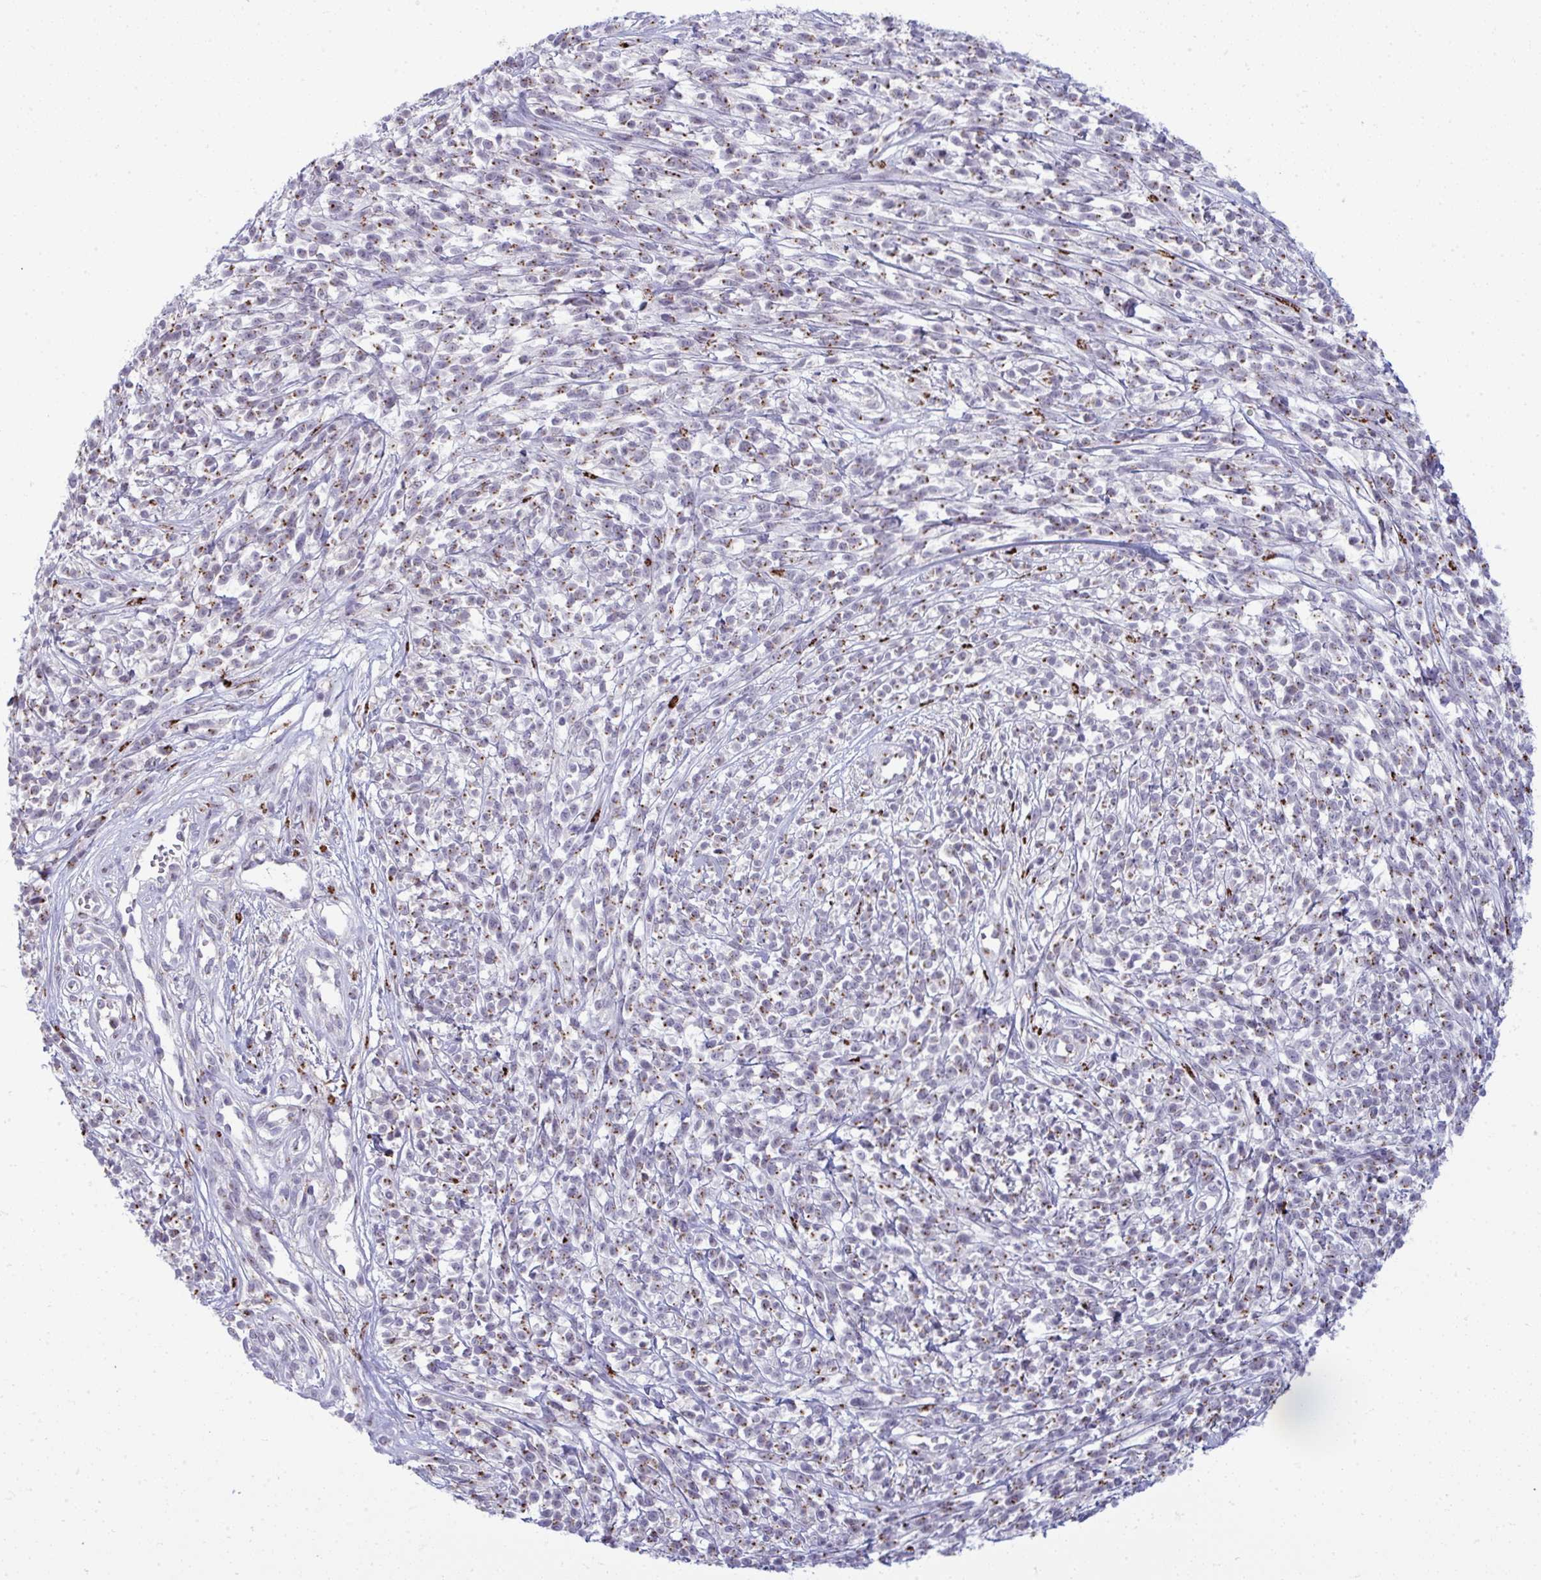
{"staining": {"intensity": "moderate", "quantity": "25%-75%", "location": "cytoplasmic/membranous"}, "tissue": "melanoma", "cell_type": "Tumor cells", "image_type": "cancer", "snomed": [{"axis": "morphology", "description": "Malignant melanoma, NOS"}, {"axis": "topography", "description": "Skin"}, {"axis": "topography", "description": "Skin of trunk"}], "caption": "Malignant melanoma stained with a protein marker reveals moderate staining in tumor cells.", "gene": "DTX4", "patient": {"sex": "male", "age": 74}}